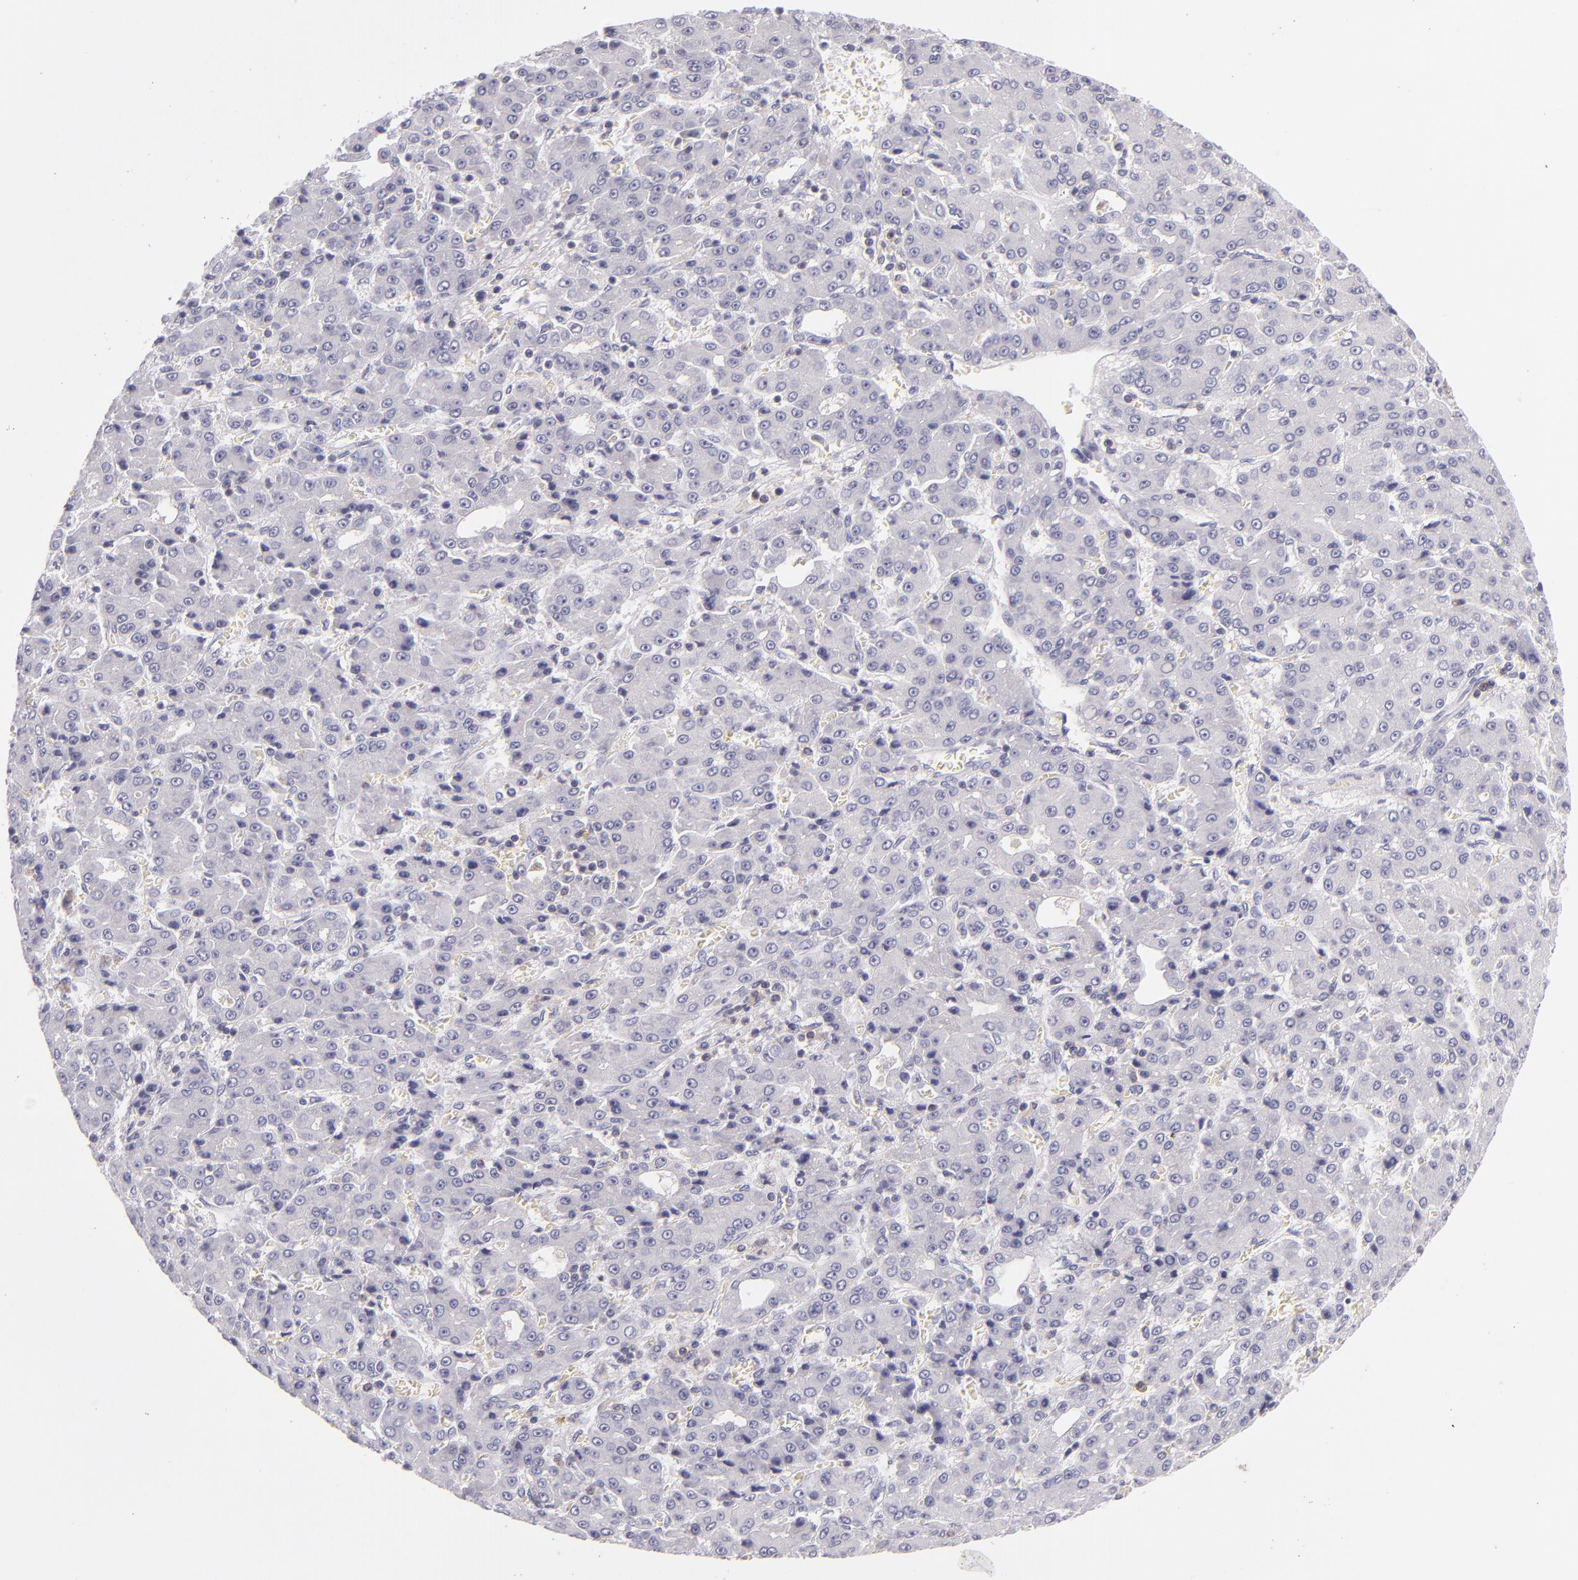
{"staining": {"intensity": "negative", "quantity": "none", "location": "none"}, "tissue": "liver cancer", "cell_type": "Tumor cells", "image_type": "cancer", "snomed": [{"axis": "morphology", "description": "Carcinoma, Hepatocellular, NOS"}, {"axis": "topography", "description": "Liver"}], "caption": "This is an immunohistochemistry (IHC) histopathology image of liver cancer (hepatocellular carcinoma). There is no positivity in tumor cells.", "gene": "CD48", "patient": {"sex": "male", "age": 69}}